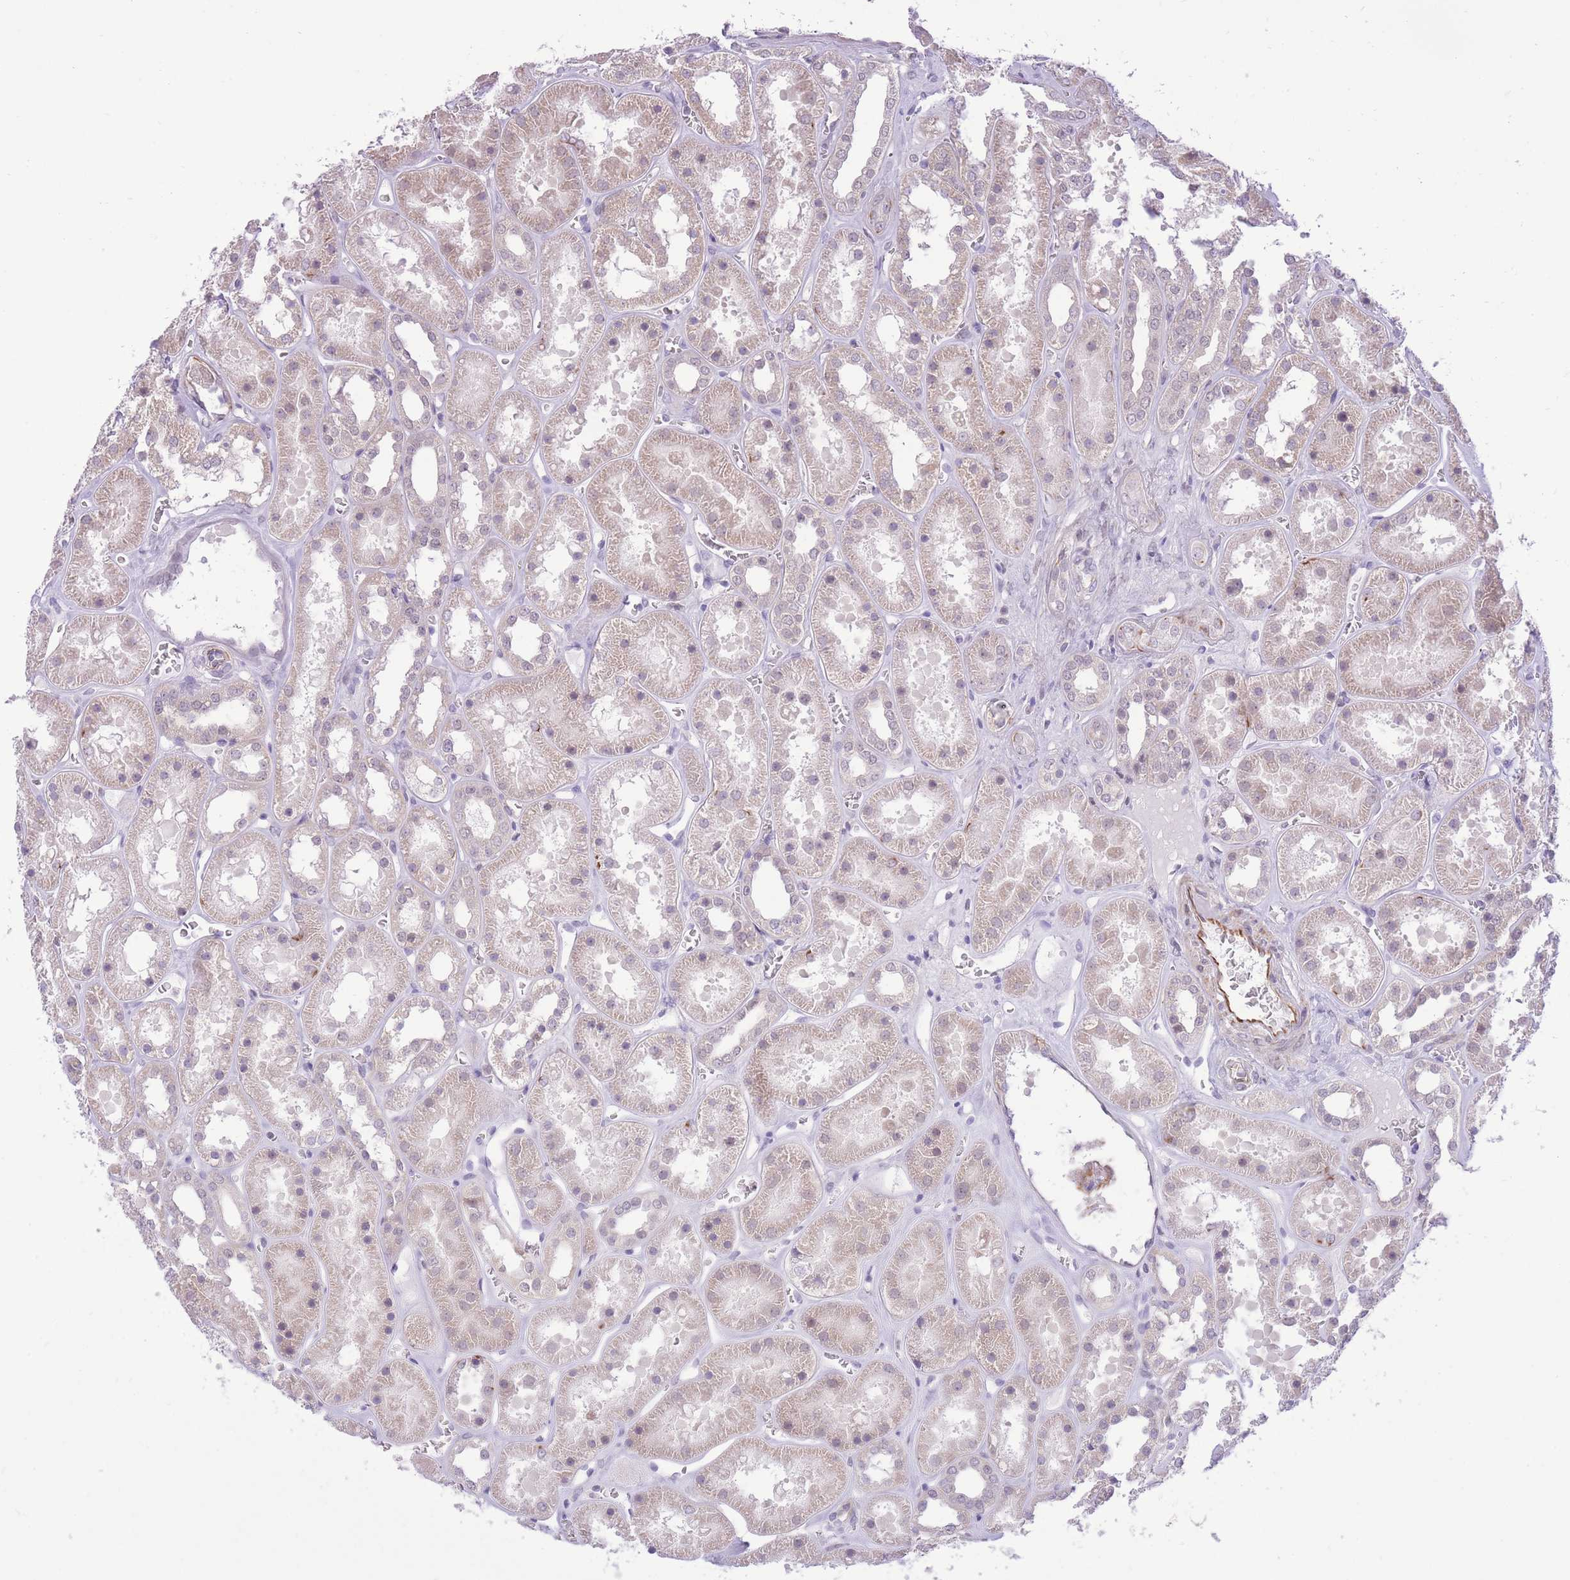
{"staining": {"intensity": "moderate", "quantity": "<25%", "location": "cytoplasmic/membranous"}, "tissue": "kidney", "cell_type": "Cells in glomeruli", "image_type": "normal", "snomed": [{"axis": "morphology", "description": "Normal tissue, NOS"}, {"axis": "topography", "description": "Kidney"}], "caption": "Moderate cytoplasmic/membranous positivity for a protein is seen in about <25% of cells in glomeruli of unremarkable kidney using immunohistochemistry (IHC).", "gene": "ELL", "patient": {"sex": "female", "age": 41}}